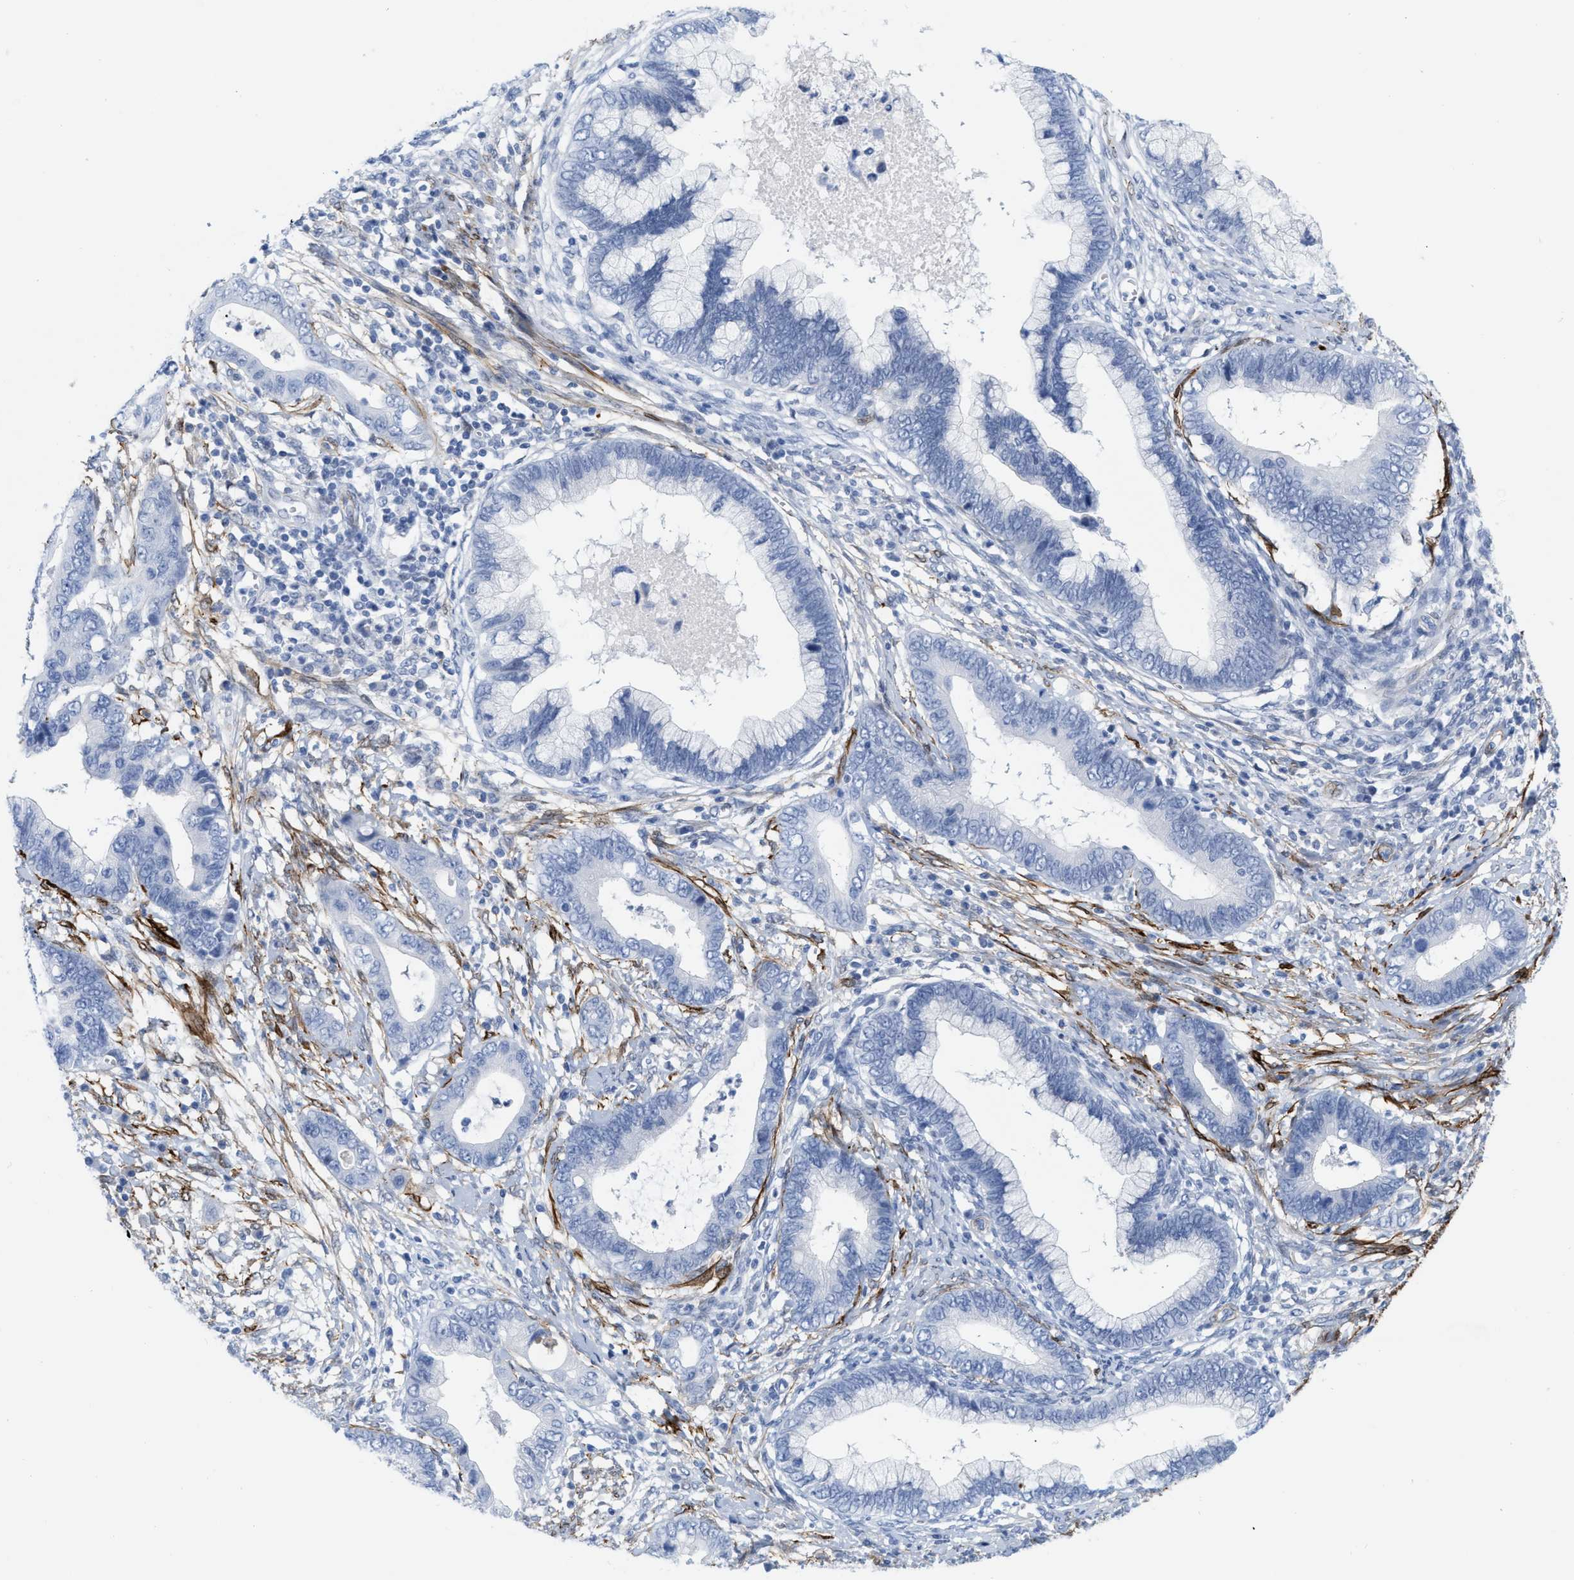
{"staining": {"intensity": "negative", "quantity": "none", "location": "none"}, "tissue": "cervical cancer", "cell_type": "Tumor cells", "image_type": "cancer", "snomed": [{"axis": "morphology", "description": "Adenocarcinoma, NOS"}, {"axis": "topography", "description": "Cervix"}], "caption": "Human cervical cancer stained for a protein using immunohistochemistry exhibits no staining in tumor cells.", "gene": "TAGLN", "patient": {"sex": "female", "age": 44}}